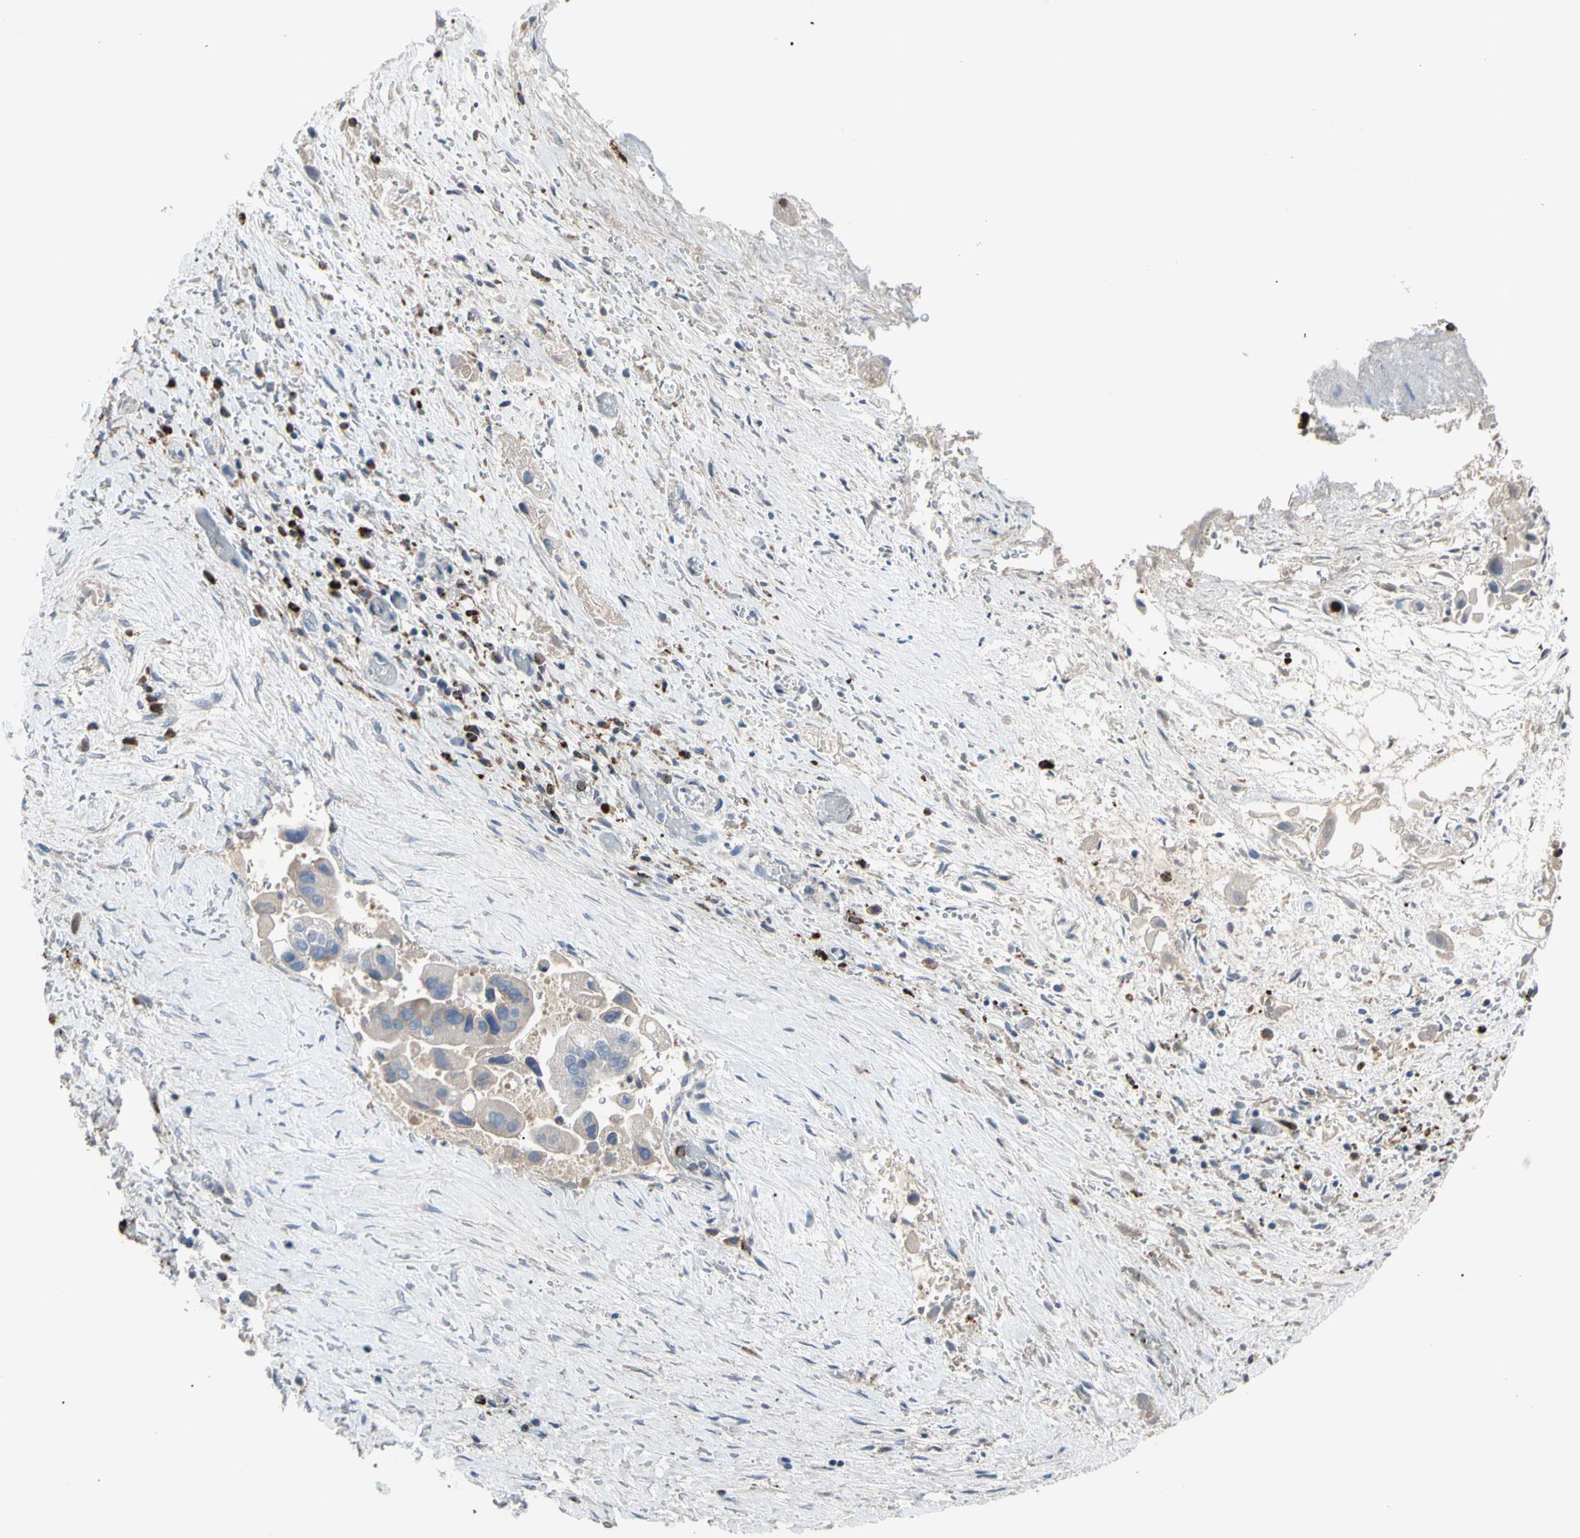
{"staining": {"intensity": "weak", "quantity": "<25%", "location": "cytoplasmic/membranous"}, "tissue": "liver cancer", "cell_type": "Tumor cells", "image_type": "cancer", "snomed": [{"axis": "morphology", "description": "Normal tissue, NOS"}, {"axis": "morphology", "description": "Cholangiocarcinoma"}, {"axis": "topography", "description": "Liver"}, {"axis": "topography", "description": "Peripheral nerve tissue"}], "caption": "DAB immunohistochemical staining of liver cancer displays no significant positivity in tumor cells.", "gene": "ADA2", "patient": {"sex": "male", "age": 50}}